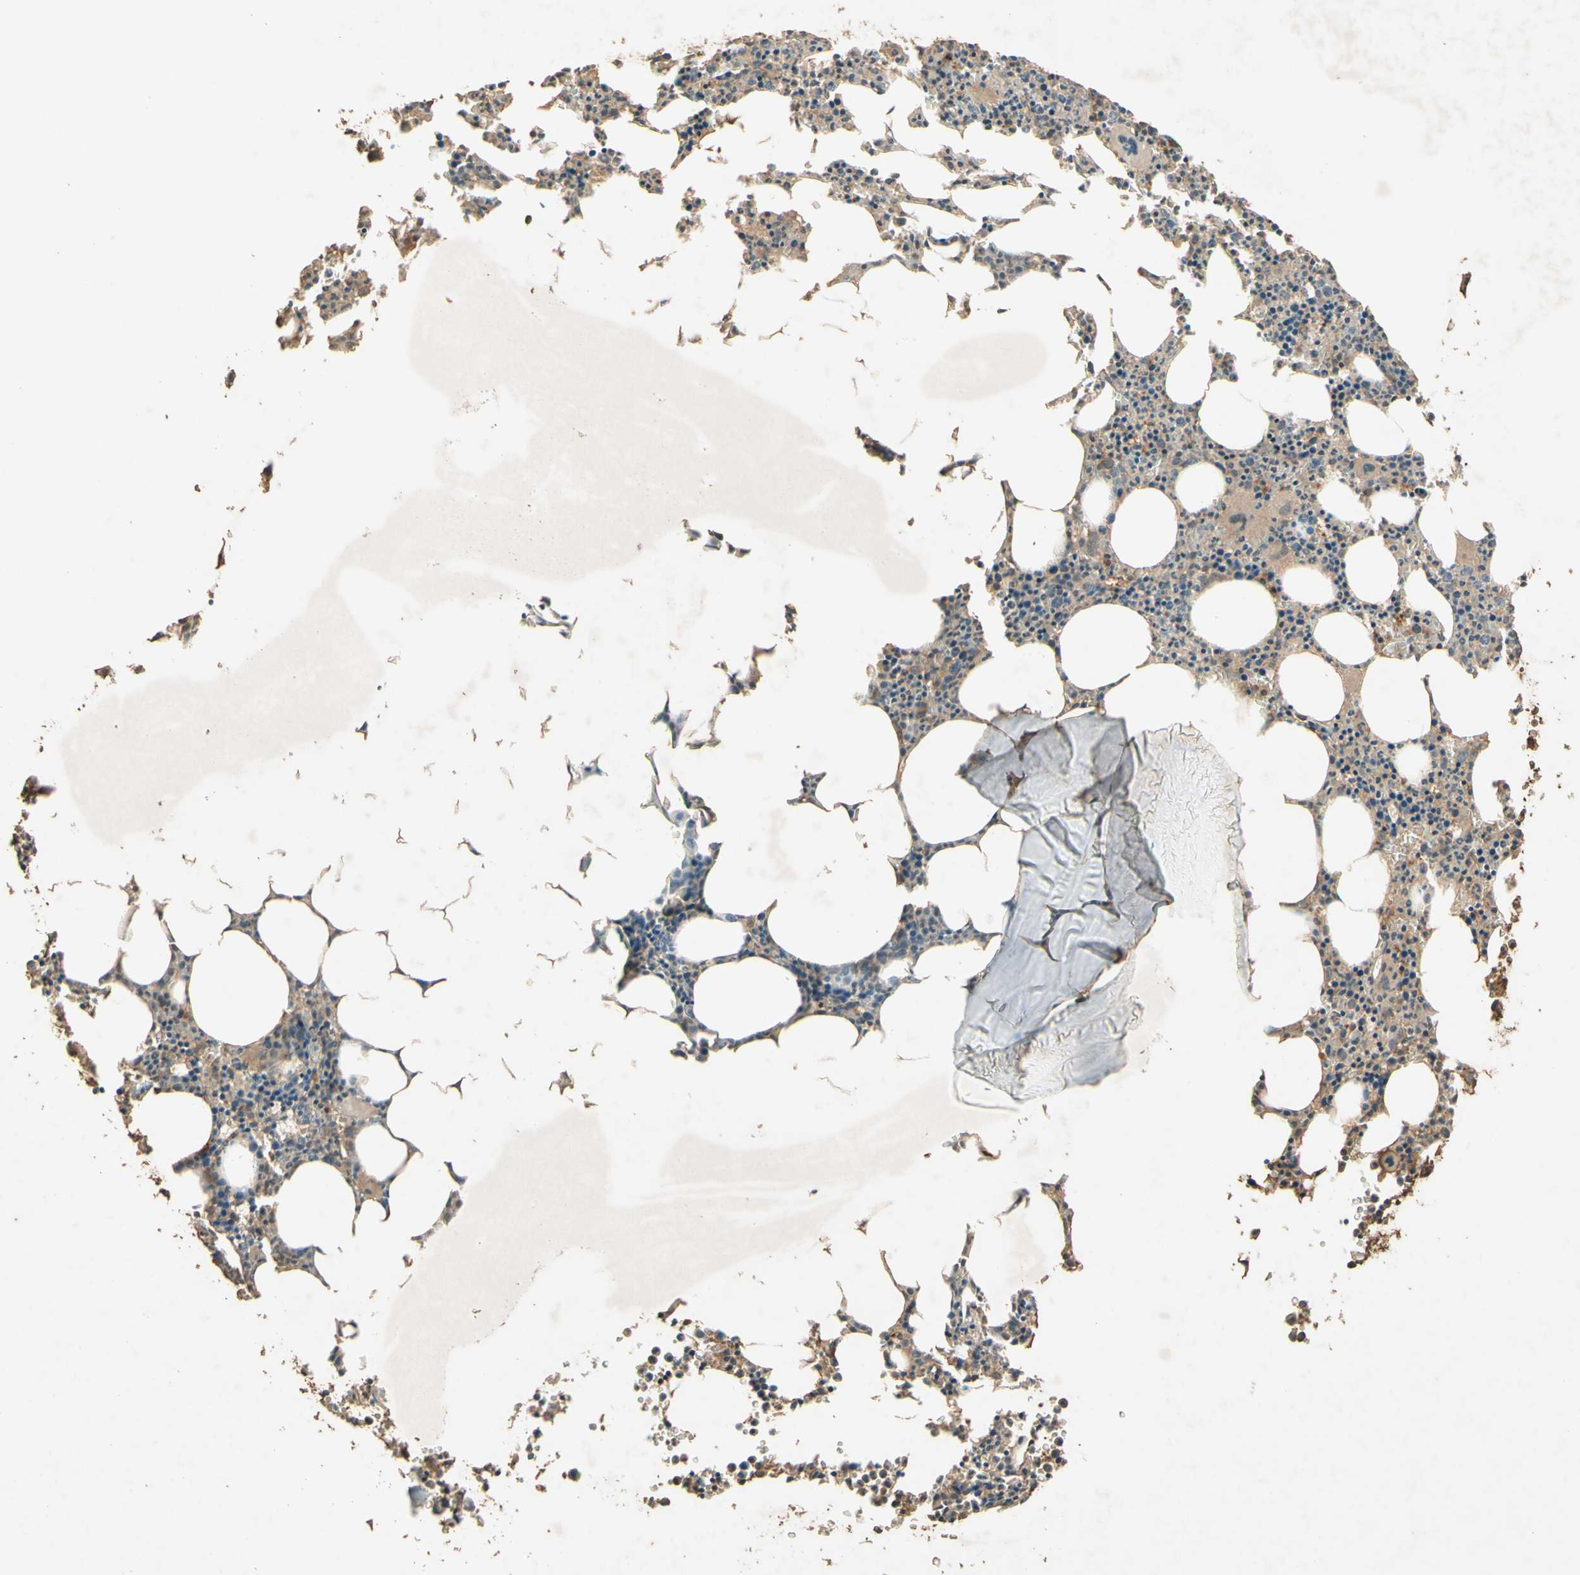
{"staining": {"intensity": "moderate", "quantity": ">75%", "location": "cytoplasmic/membranous,nuclear"}, "tissue": "bone marrow", "cell_type": "Hematopoietic cells", "image_type": "normal", "snomed": [{"axis": "morphology", "description": "Normal tissue, NOS"}, {"axis": "morphology", "description": "Inflammation, NOS"}, {"axis": "topography", "description": "Bone marrow"}], "caption": "A micrograph of bone marrow stained for a protein displays moderate cytoplasmic/membranous,nuclear brown staining in hematopoietic cells. The staining was performed using DAB to visualize the protein expression in brown, while the nuclei were stained in blue with hematoxylin (Magnification: 20x).", "gene": "SMAD9", "patient": {"sex": "female", "age": 61}}